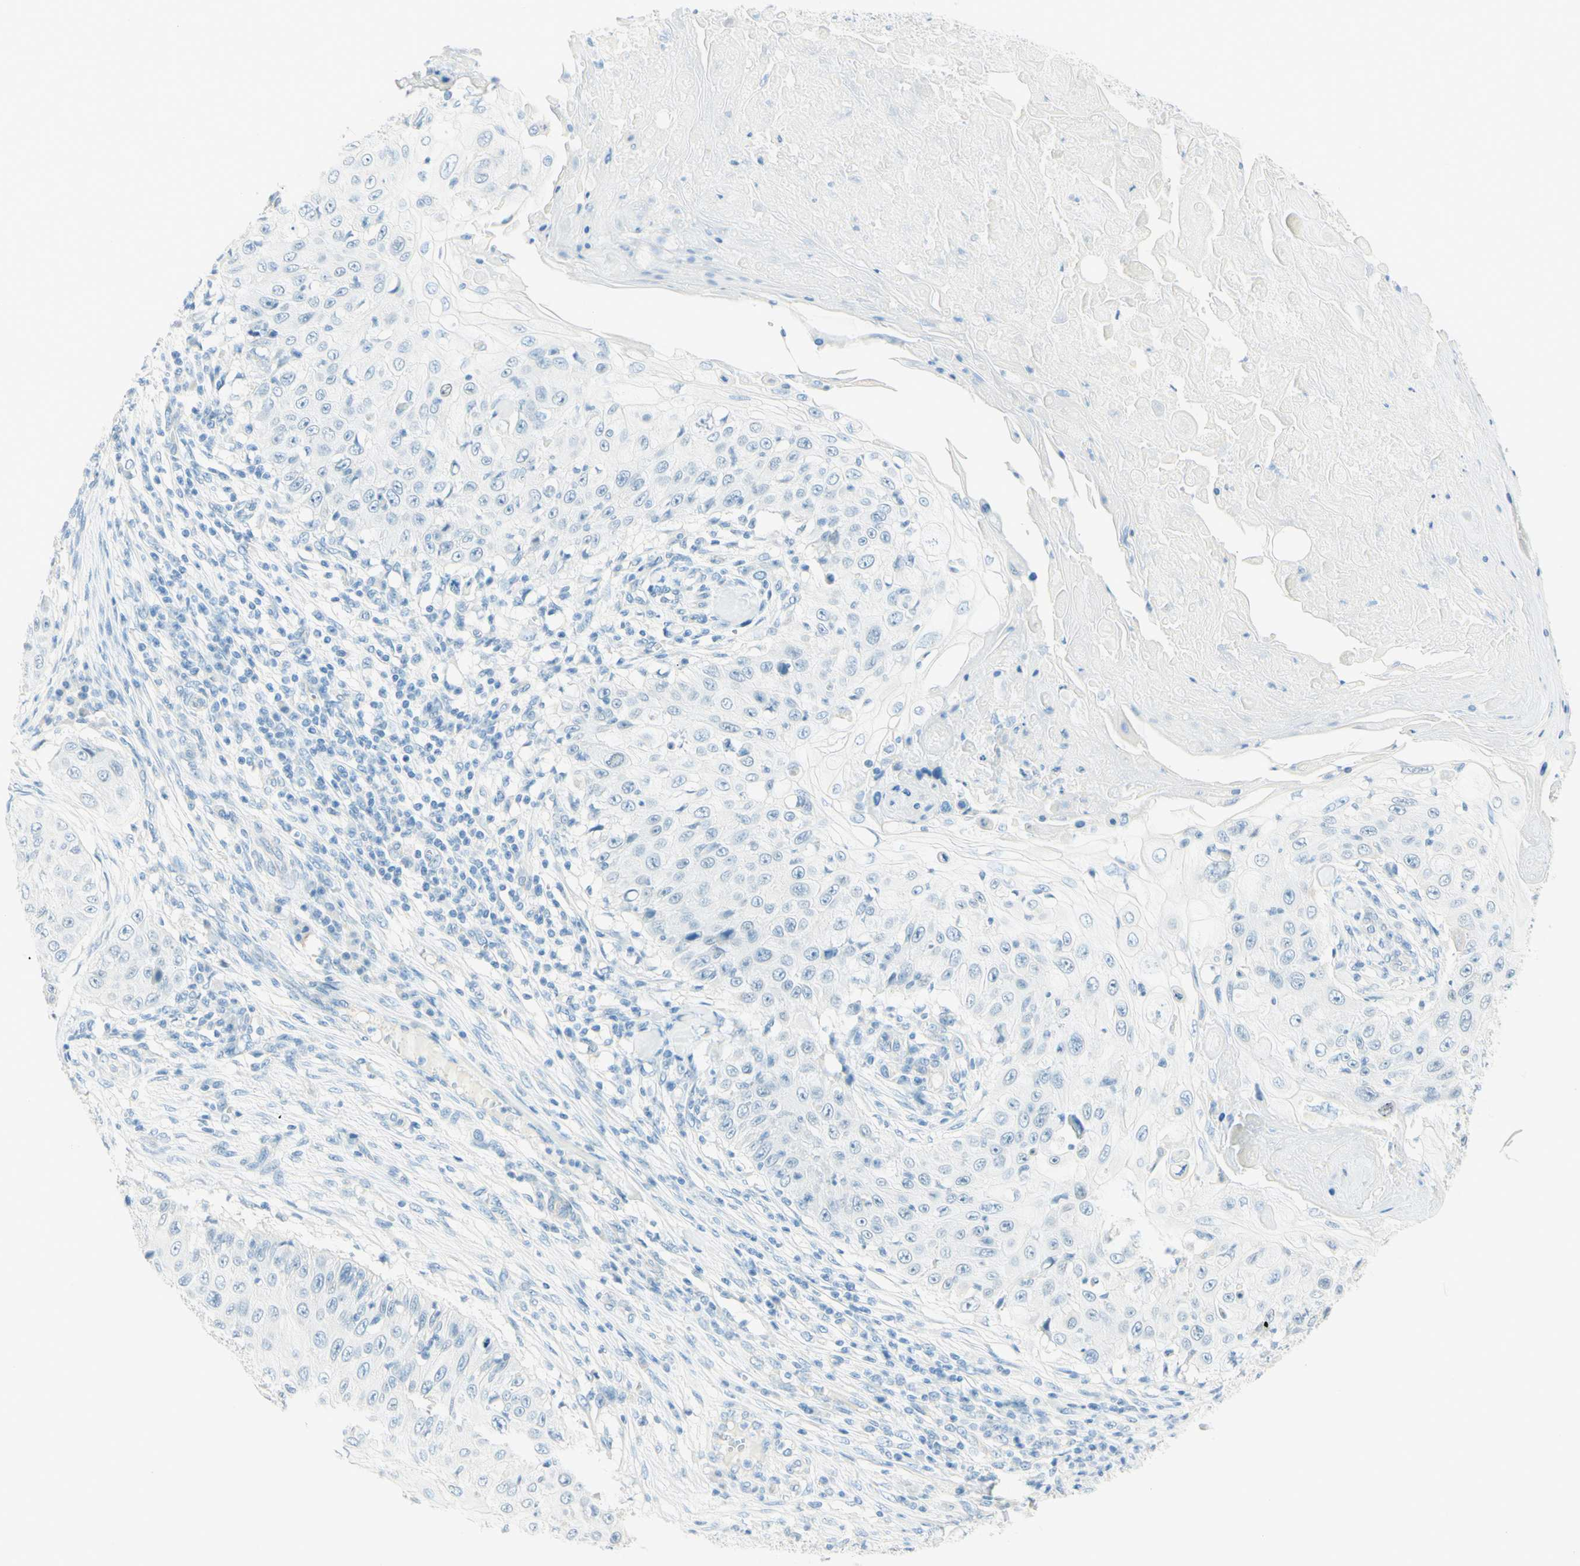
{"staining": {"intensity": "negative", "quantity": "none", "location": "none"}, "tissue": "skin cancer", "cell_type": "Tumor cells", "image_type": "cancer", "snomed": [{"axis": "morphology", "description": "Squamous cell carcinoma, NOS"}, {"axis": "topography", "description": "Skin"}], "caption": "Tumor cells show no significant protein positivity in squamous cell carcinoma (skin). (Immunohistochemistry, brightfield microscopy, high magnification).", "gene": "TMEM132D", "patient": {"sex": "male", "age": 86}}